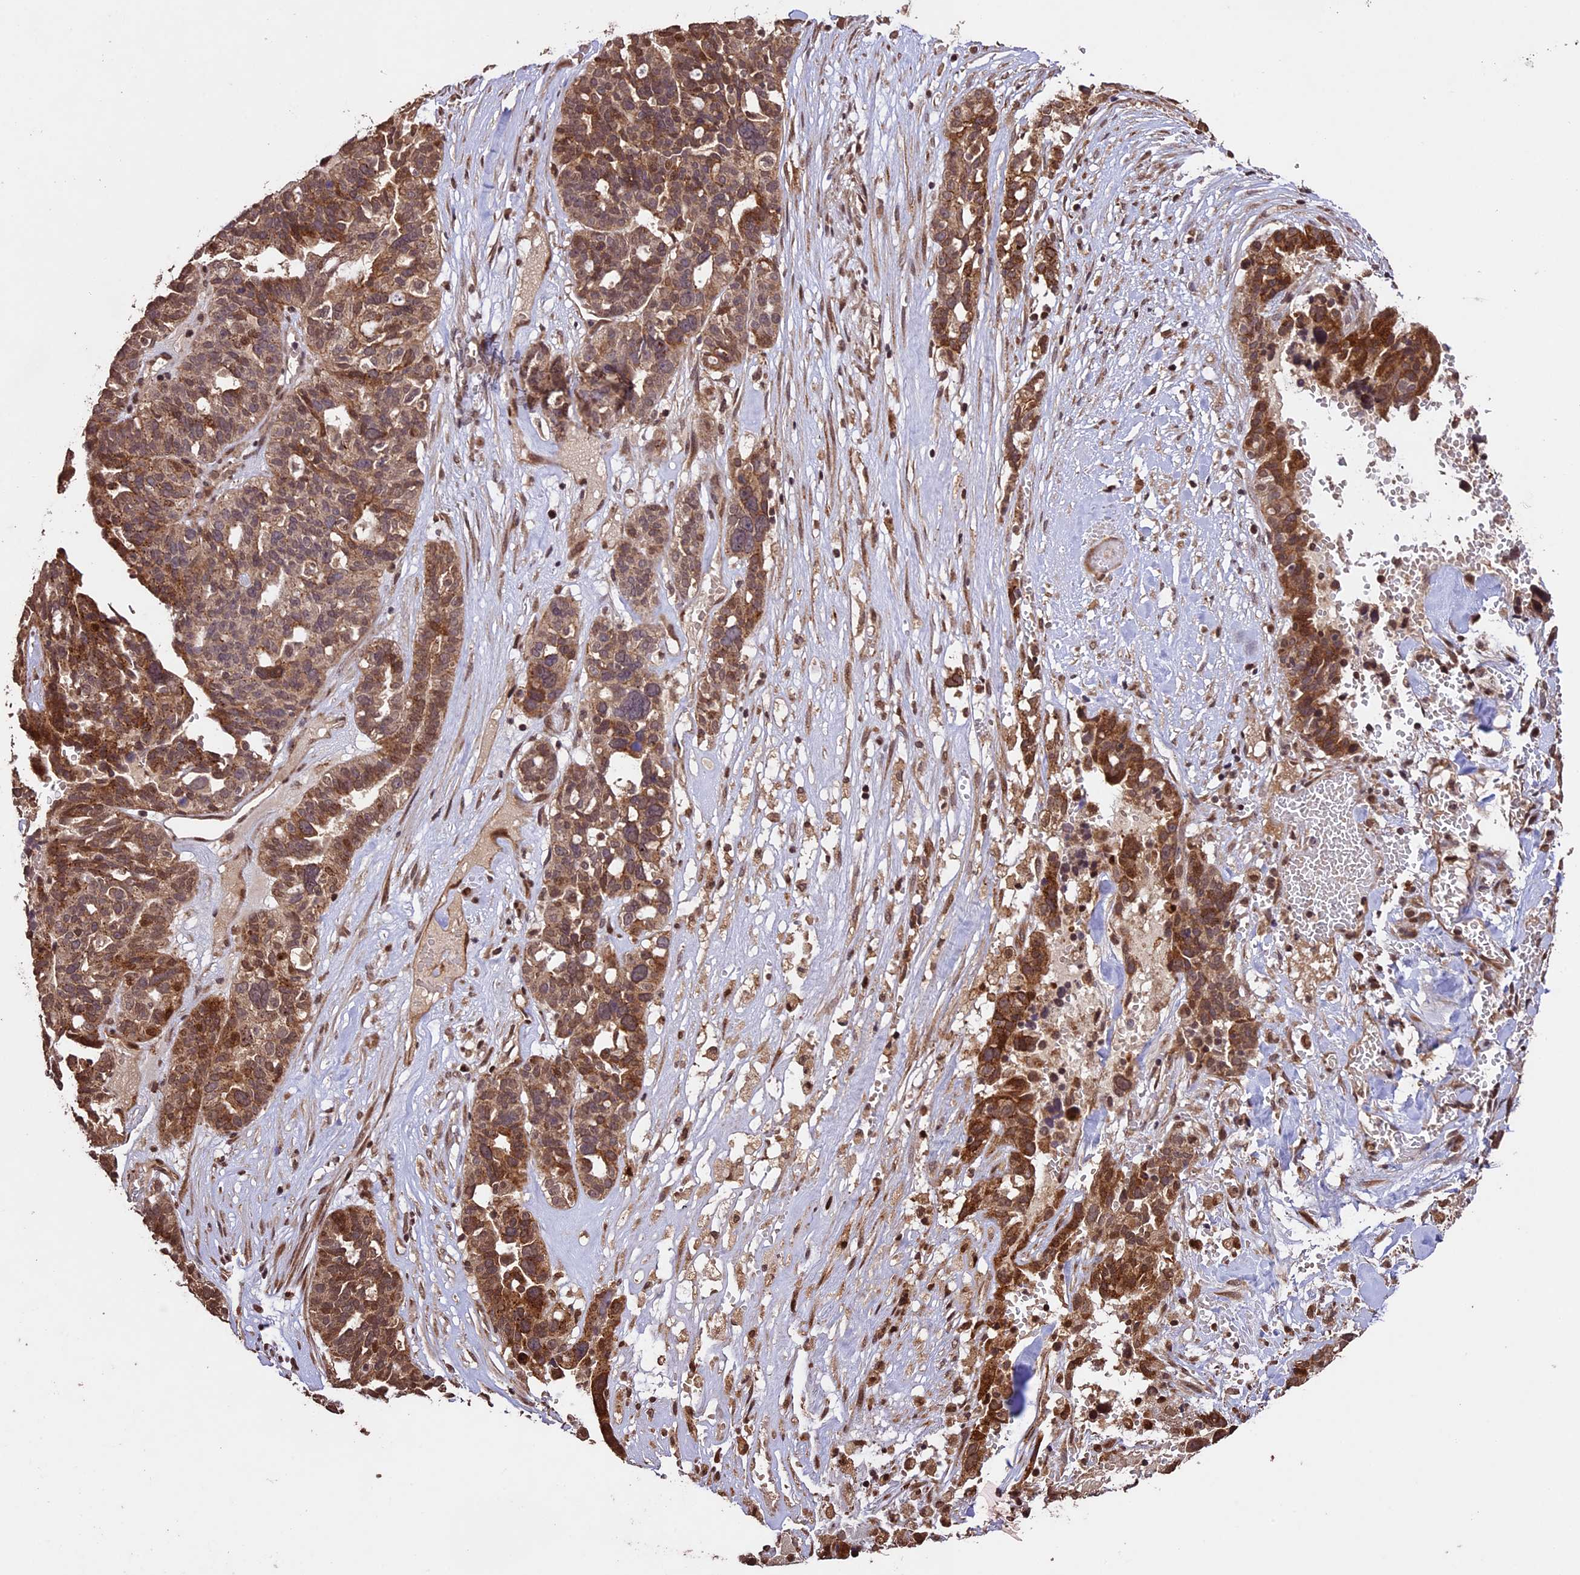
{"staining": {"intensity": "moderate", "quantity": ">75%", "location": "cytoplasmic/membranous,nuclear"}, "tissue": "ovarian cancer", "cell_type": "Tumor cells", "image_type": "cancer", "snomed": [{"axis": "morphology", "description": "Cystadenocarcinoma, serous, NOS"}, {"axis": "topography", "description": "Ovary"}], "caption": "This image demonstrates immunohistochemistry (IHC) staining of human ovarian serous cystadenocarcinoma, with medium moderate cytoplasmic/membranous and nuclear expression in approximately >75% of tumor cells.", "gene": "CDKN2AIP", "patient": {"sex": "female", "age": 59}}